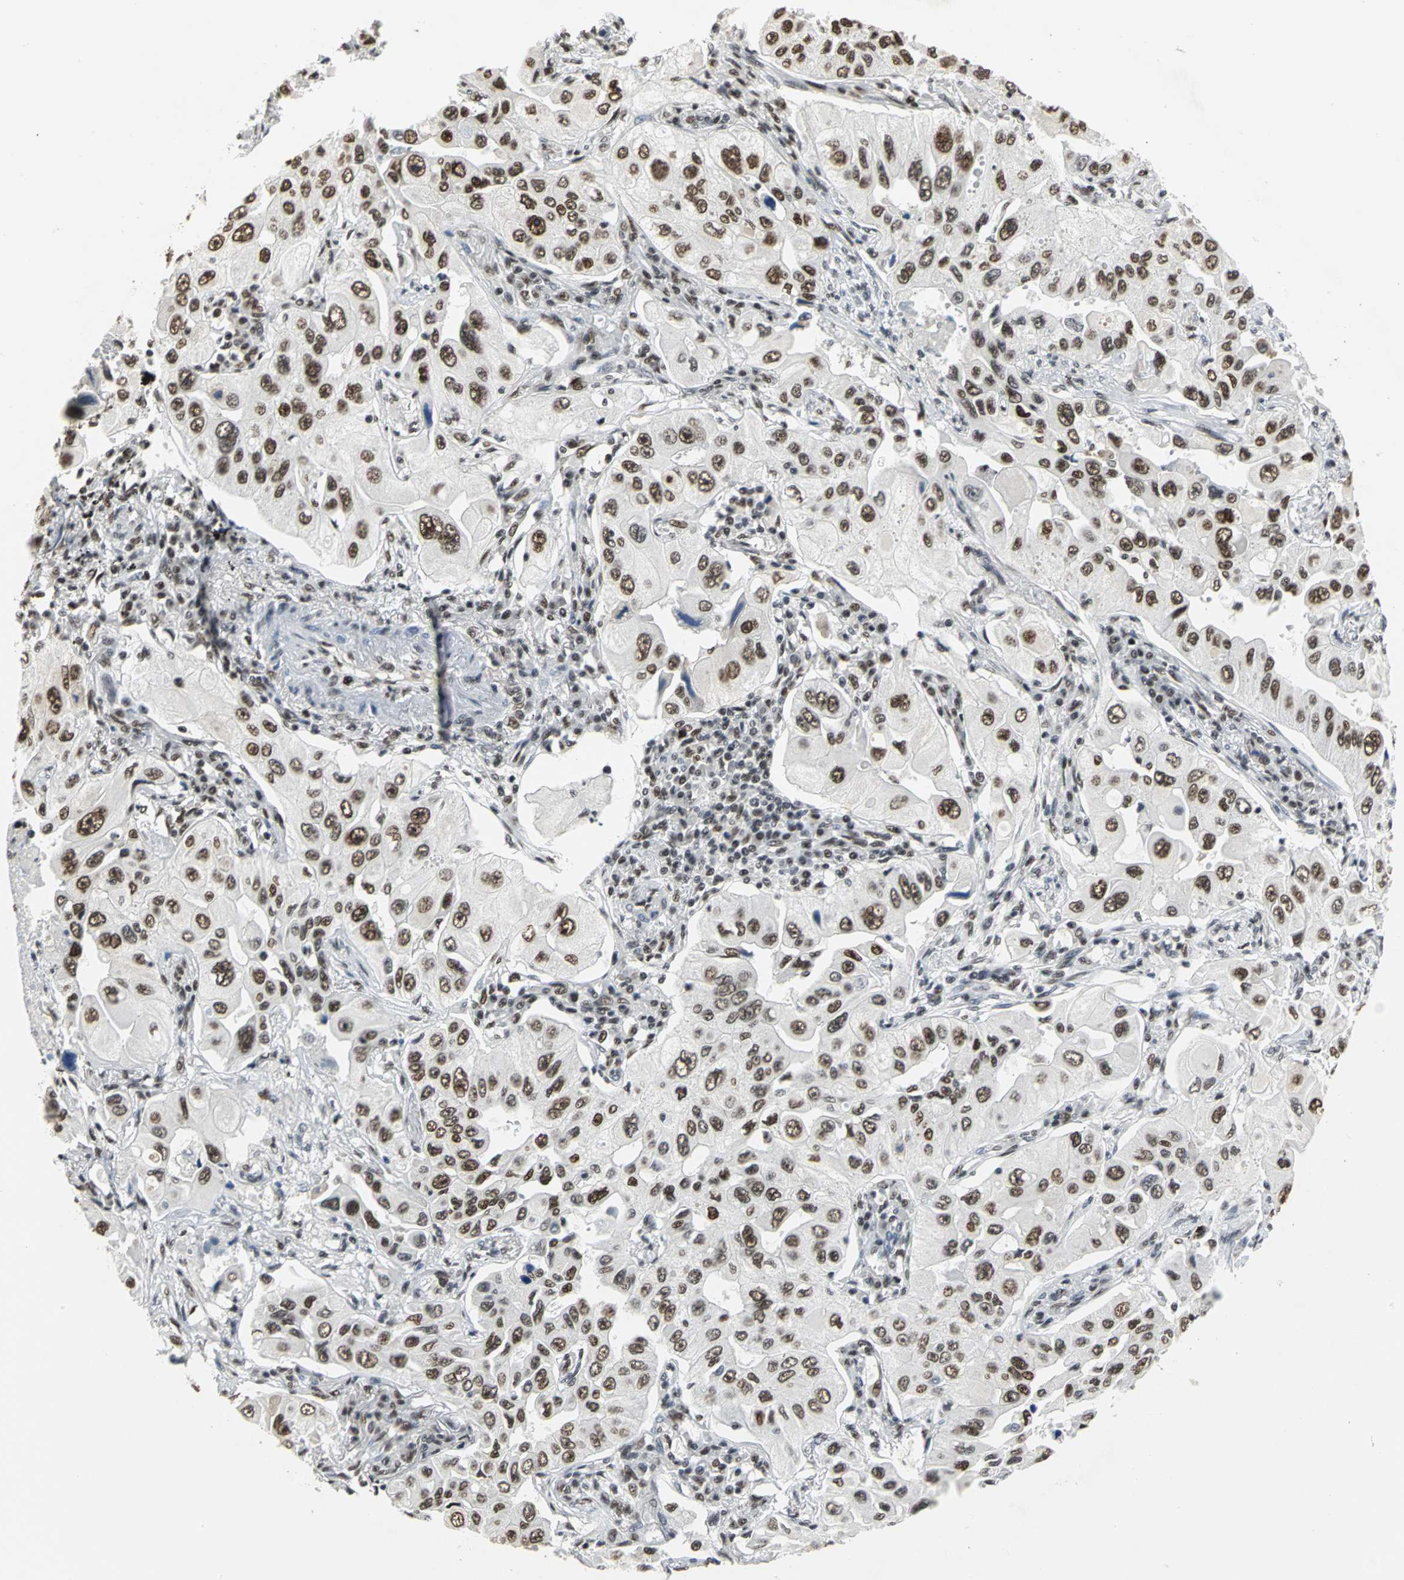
{"staining": {"intensity": "strong", "quantity": ">75%", "location": "nuclear"}, "tissue": "lung cancer", "cell_type": "Tumor cells", "image_type": "cancer", "snomed": [{"axis": "morphology", "description": "Adenocarcinoma, NOS"}, {"axis": "topography", "description": "Lung"}], "caption": "IHC image of human lung cancer (adenocarcinoma) stained for a protein (brown), which exhibits high levels of strong nuclear staining in approximately >75% of tumor cells.", "gene": "CCDC88C", "patient": {"sex": "male", "age": 84}}